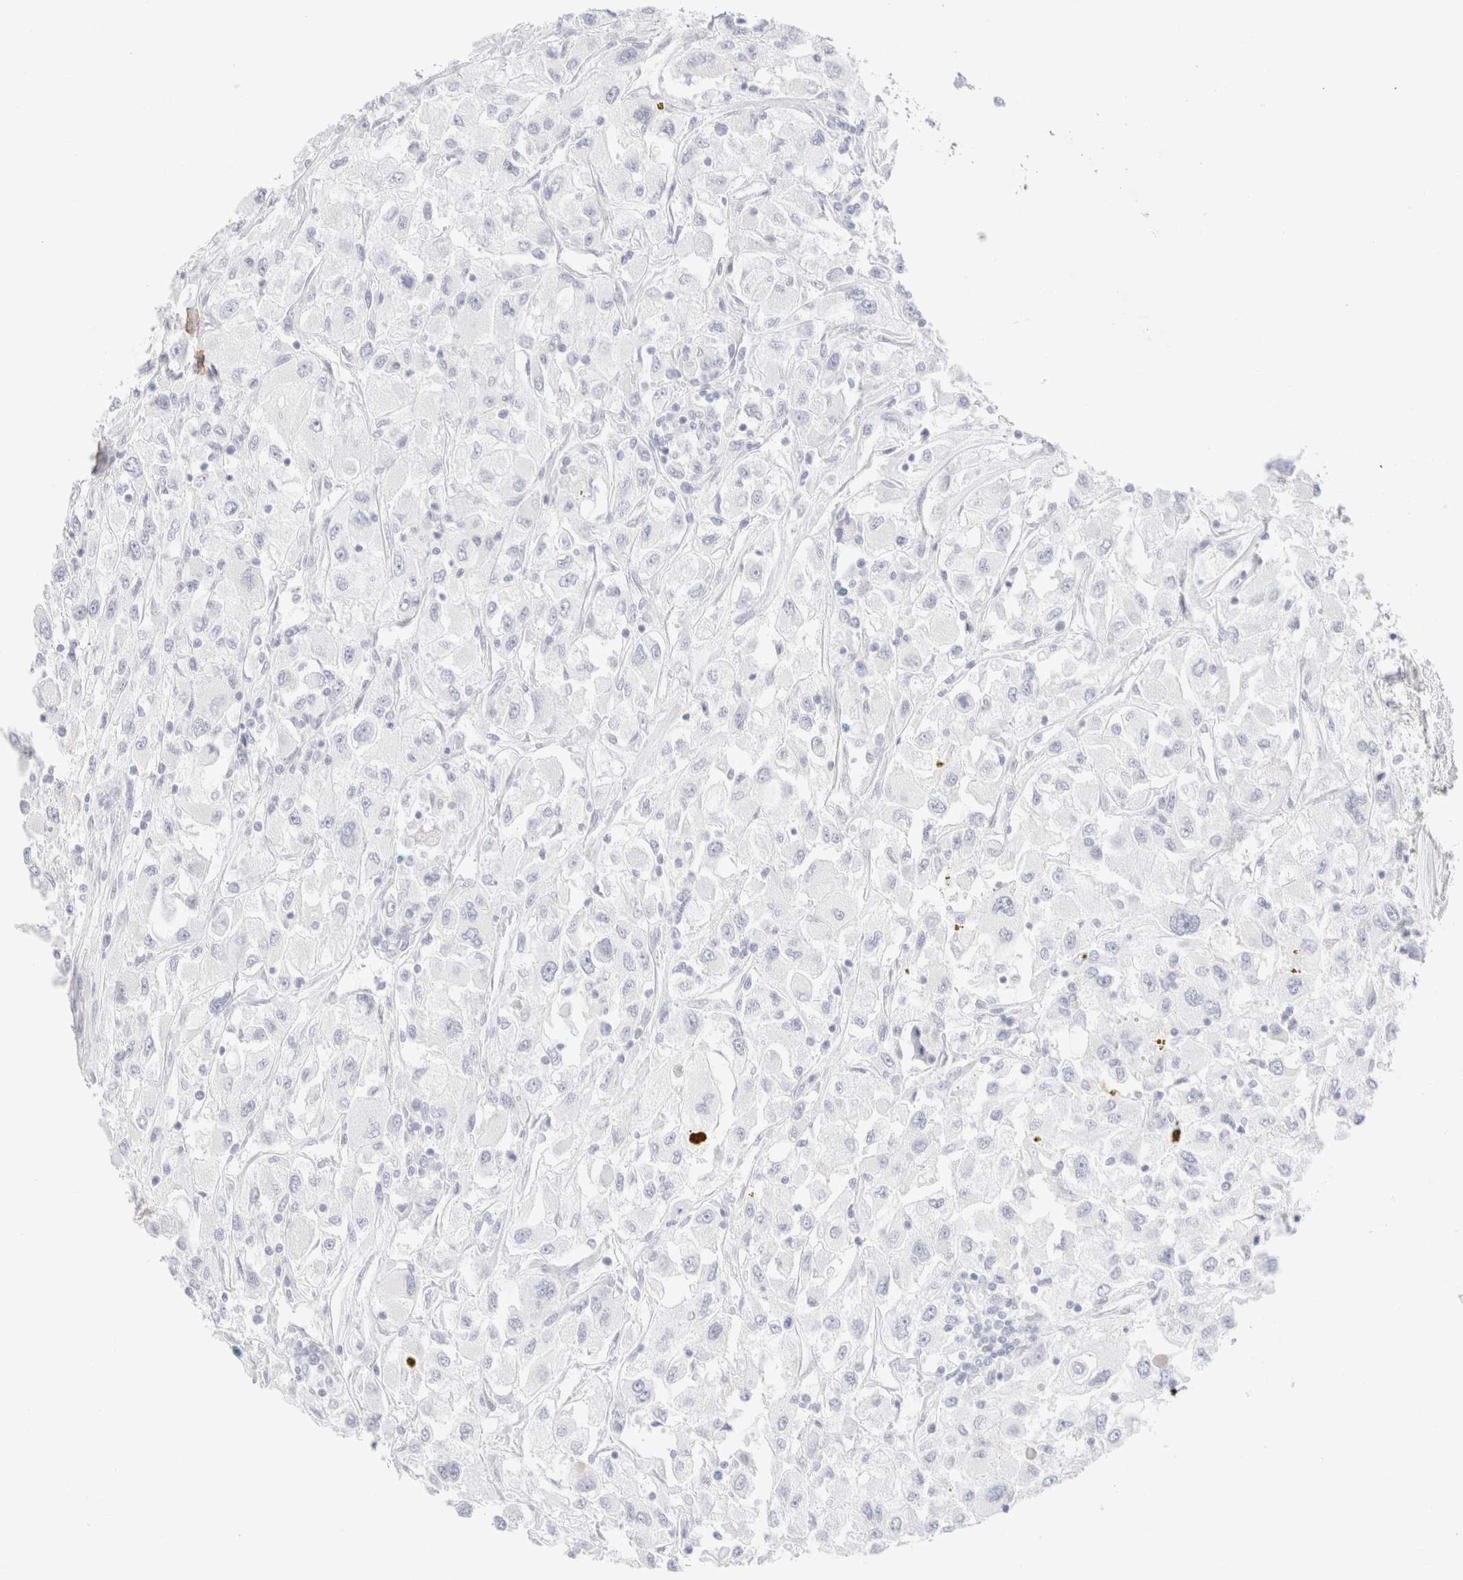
{"staining": {"intensity": "negative", "quantity": "none", "location": "none"}, "tissue": "renal cancer", "cell_type": "Tumor cells", "image_type": "cancer", "snomed": [{"axis": "morphology", "description": "Adenocarcinoma, NOS"}, {"axis": "topography", "description": "Kidney"}], "caption": "High magnification brightfield microscopy of renal cancer (adenocarcinoma) stained with DAB (3,3'-diaminobenzidine) (brown) and counterstained with hematoxylin (blue): tumor cells show no significant expression. (Immunohistochemistry, brightfield microscopy, high magnification).", "gene": "KRT15", "patient": {"sex": "female", "age": 52}}